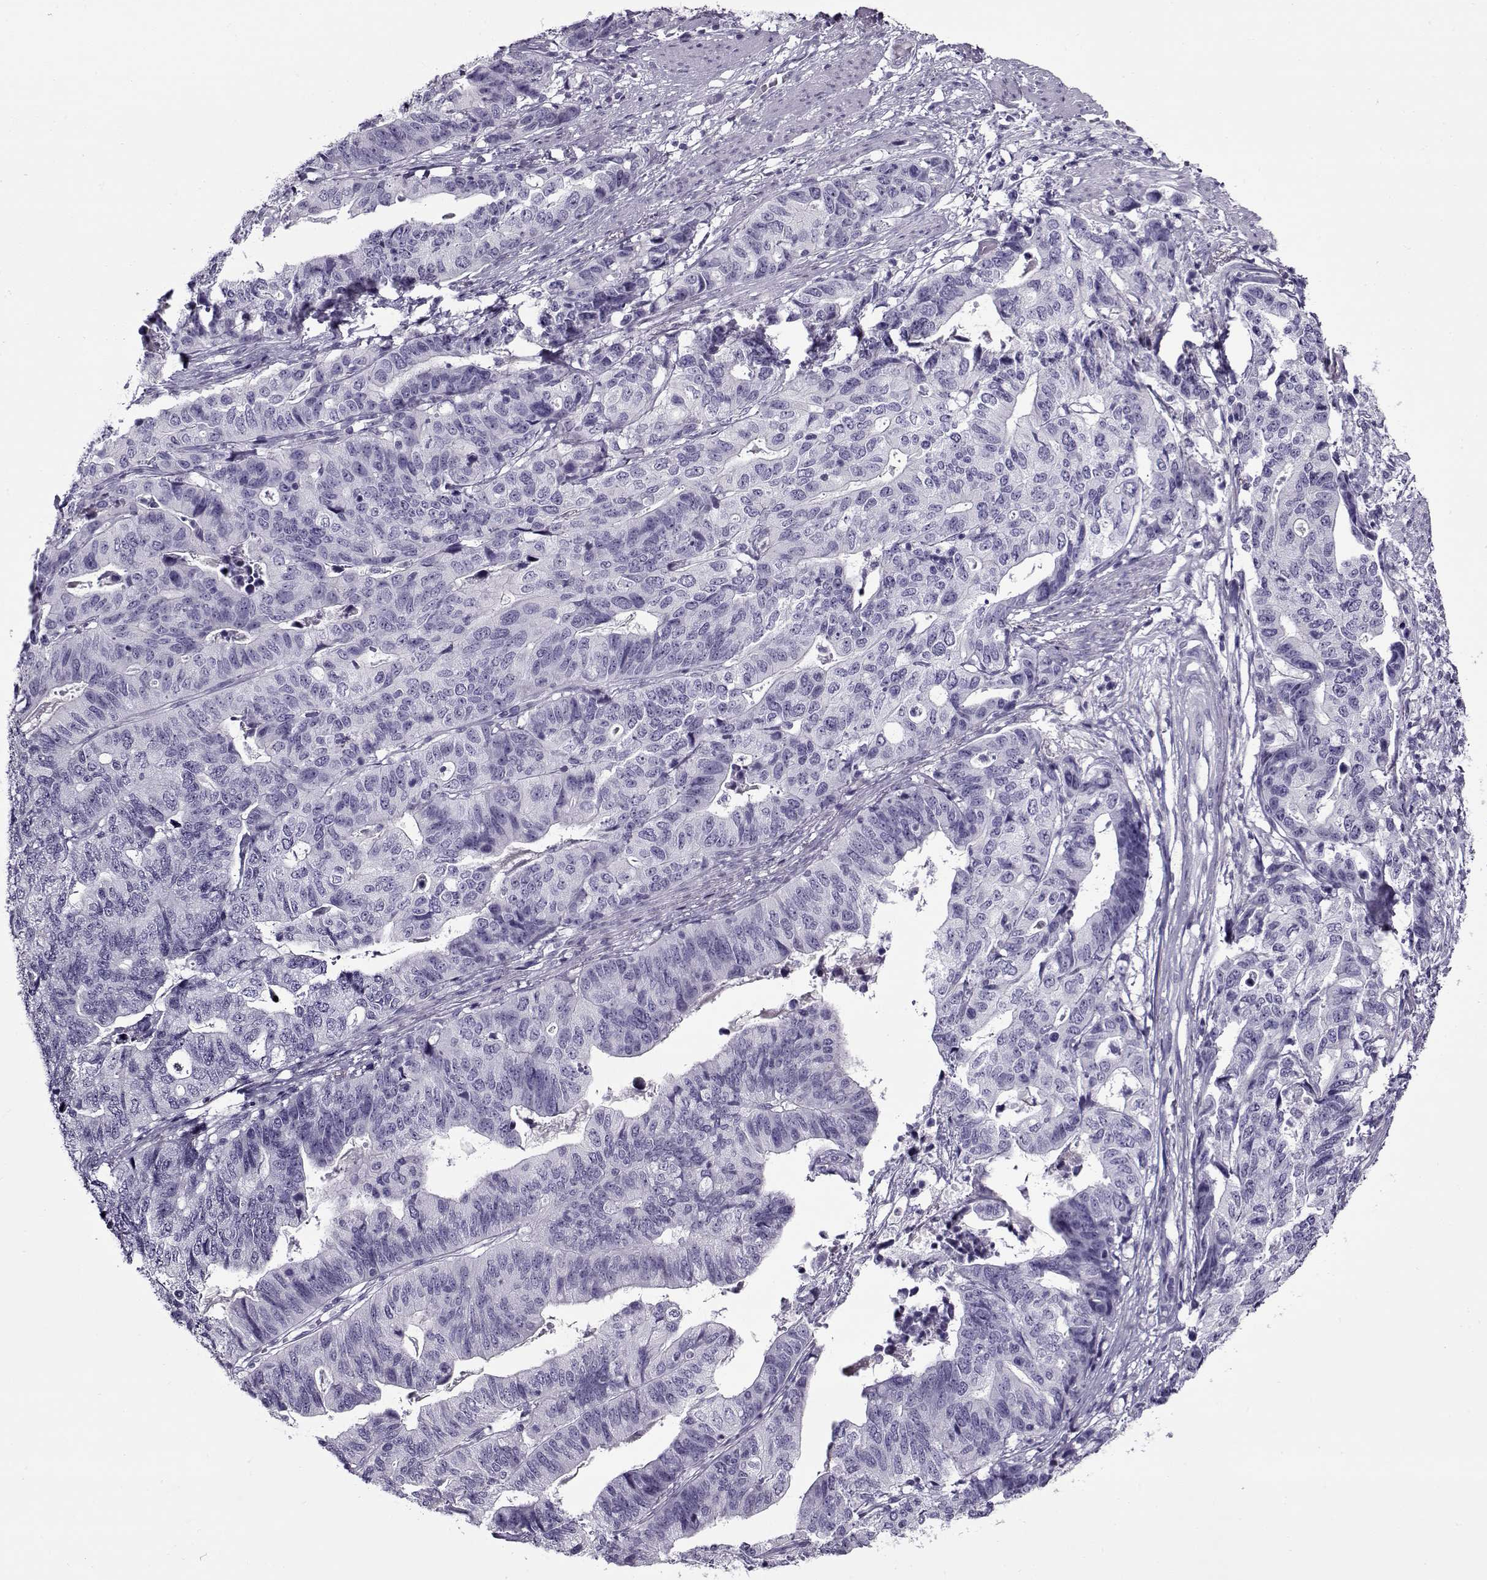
{"staining": {"intensity": "negative", "quantity": "none", "location": "none"}, "tissue": "stomach cancer", "cell_type": "Tumor cells", "image_type": "cancer", "snomed": [{"axis": "morphology", "description": "Adenocarcinoma, NOS"}, {"axis": "topography", "description": "Stomach, upper"}], "caption": "The histopathology image shows no significant positivity in tumor cells of stomach cancer. The staining is performed using DAB brown chromogen with nuclei counter-stained in using hematoxylin.", "gene": "GAGE2A", "patient": {"sex": "female", "age": 67}}